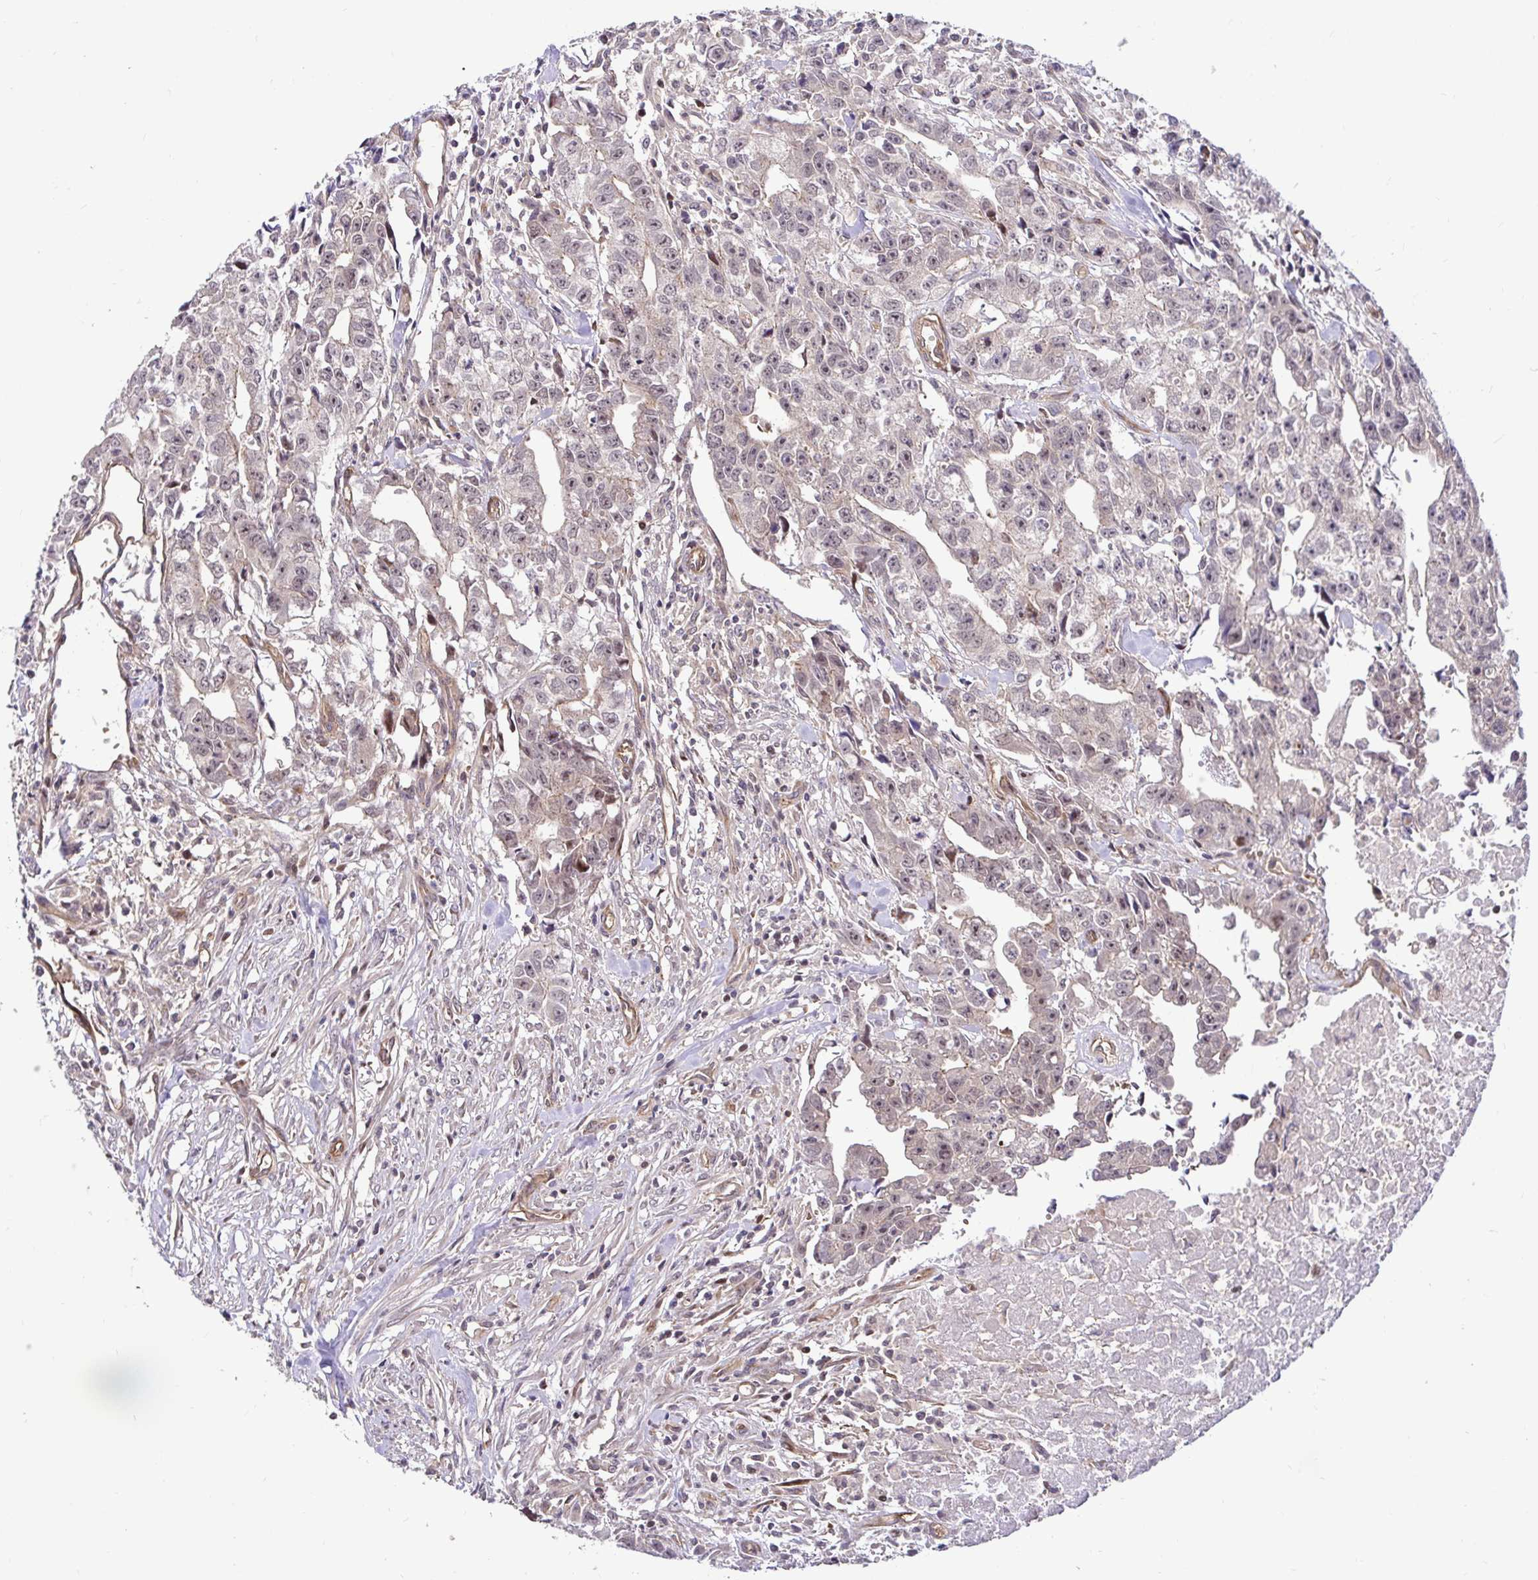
{"staining": {"intensity": "weak", "quantity": "<25%", "location": "cytoplasmic/membranous"}, "tissue": "testis cancer", "cell_type": "Tumor cells", "image_type": "cancer", "snomed": [{"axis": "morphology", "description": "Carcinoma, Embryonal, NOS"}, {"axis": "morphology", "description": "Teratoma, malignant, NOS"}, {"axis": "topography", "description": "Testis"}], "caption": "Human testis cancer (teratoma (malignant)) stained for a protein using IHC displays no expression in tumor cells.", "gene": "TRIM55", "patient": {"sex": "male", "age": 24}}